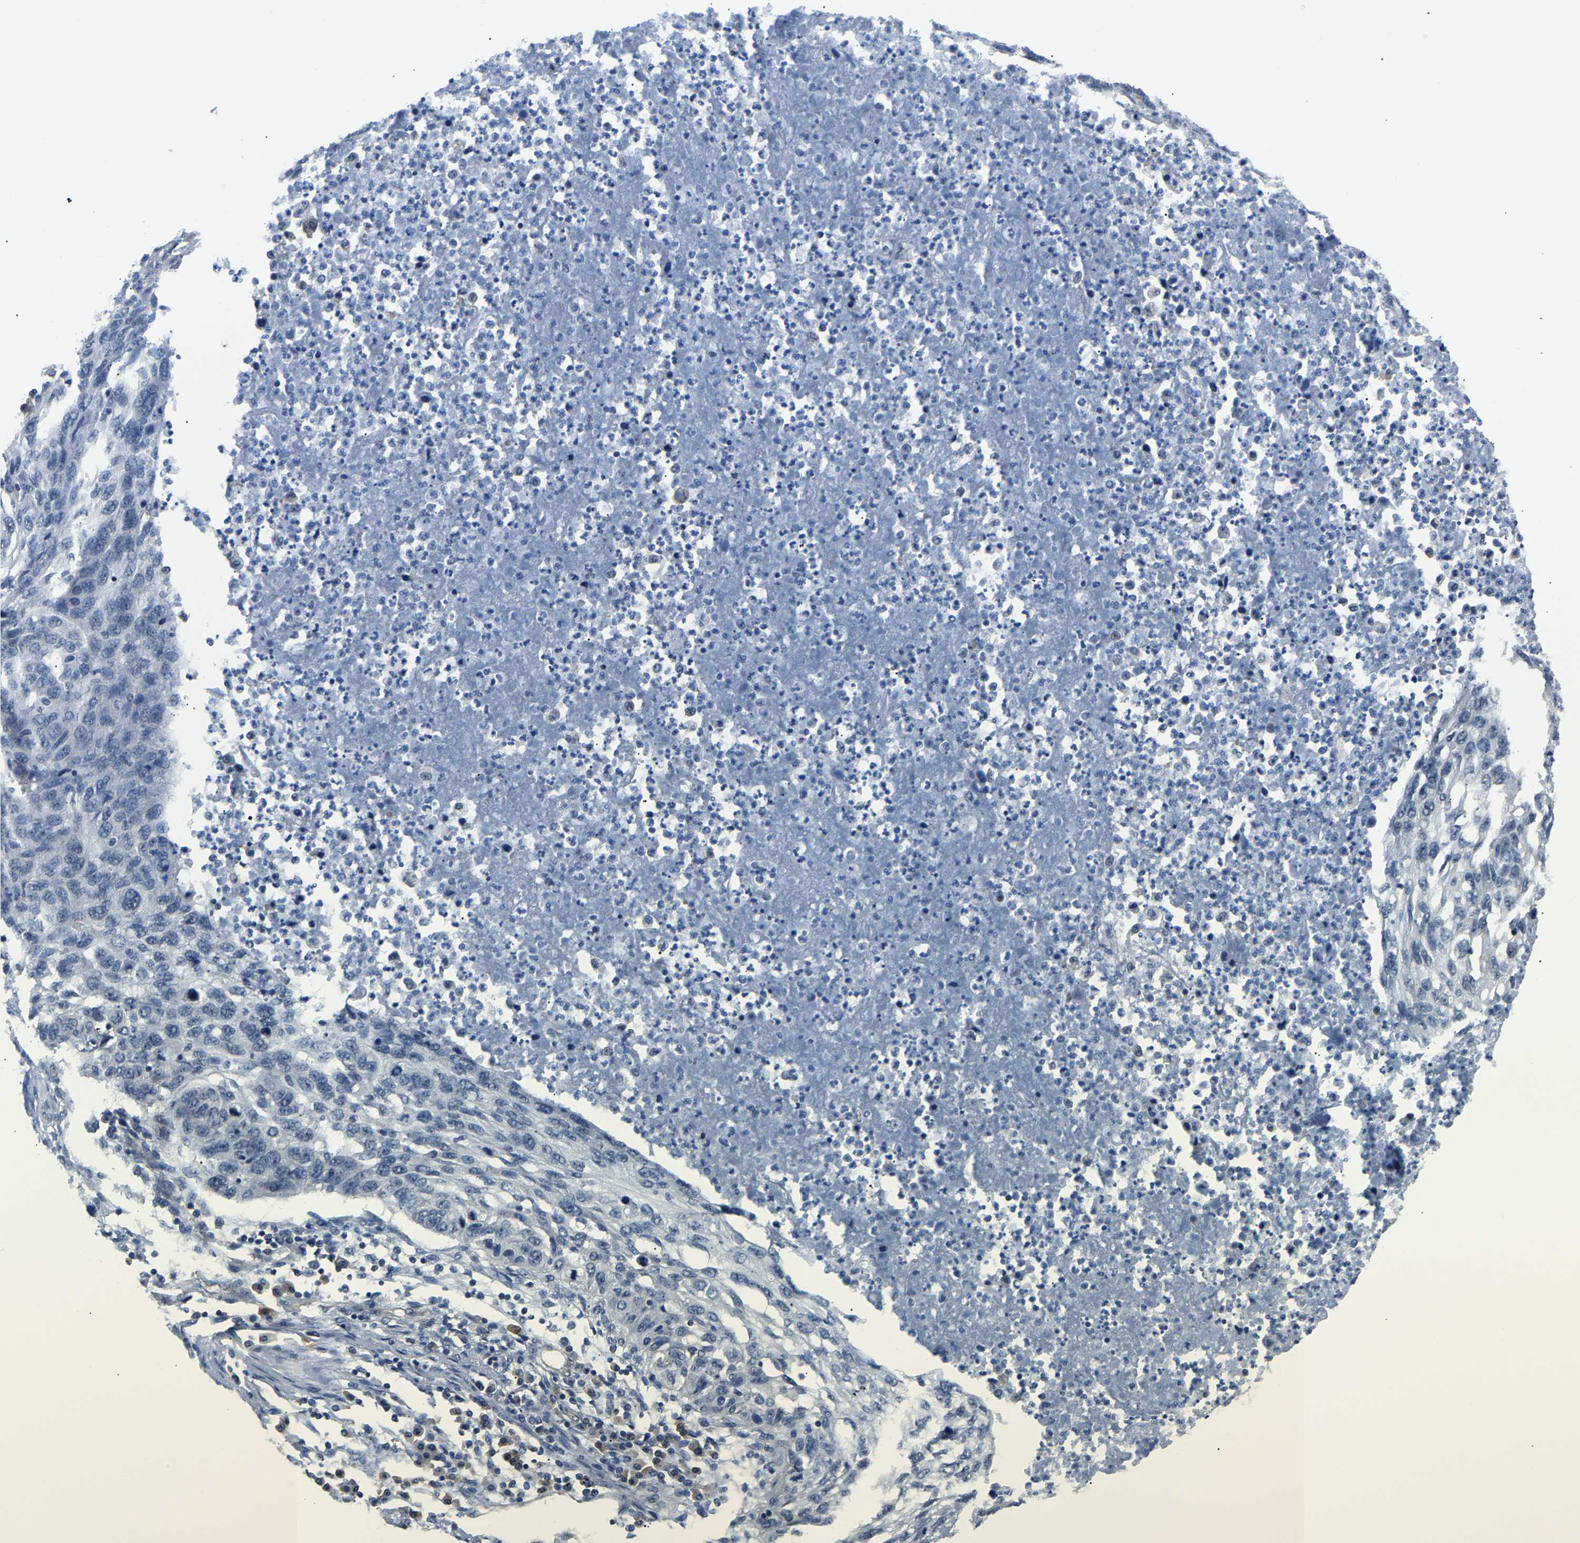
{"staining": {"intensity": "negative", "quantity": "none", "location": "none"}, "tissue": "lung cancer", "cell_type": "Tumor cells", "image_type": "cancer", "snomed": [{"axis": "morphology", "description": "Squamous cell carcinoma, NOS"}, {"axis": "topography", "description": "Lung"}], "caption": "Lung cancer stained for a protein using immunohistochemistry exhibits no expression tumor cells.", "gene": "ARHGEF12", "patient": {"sex": "female", "age": 63}}